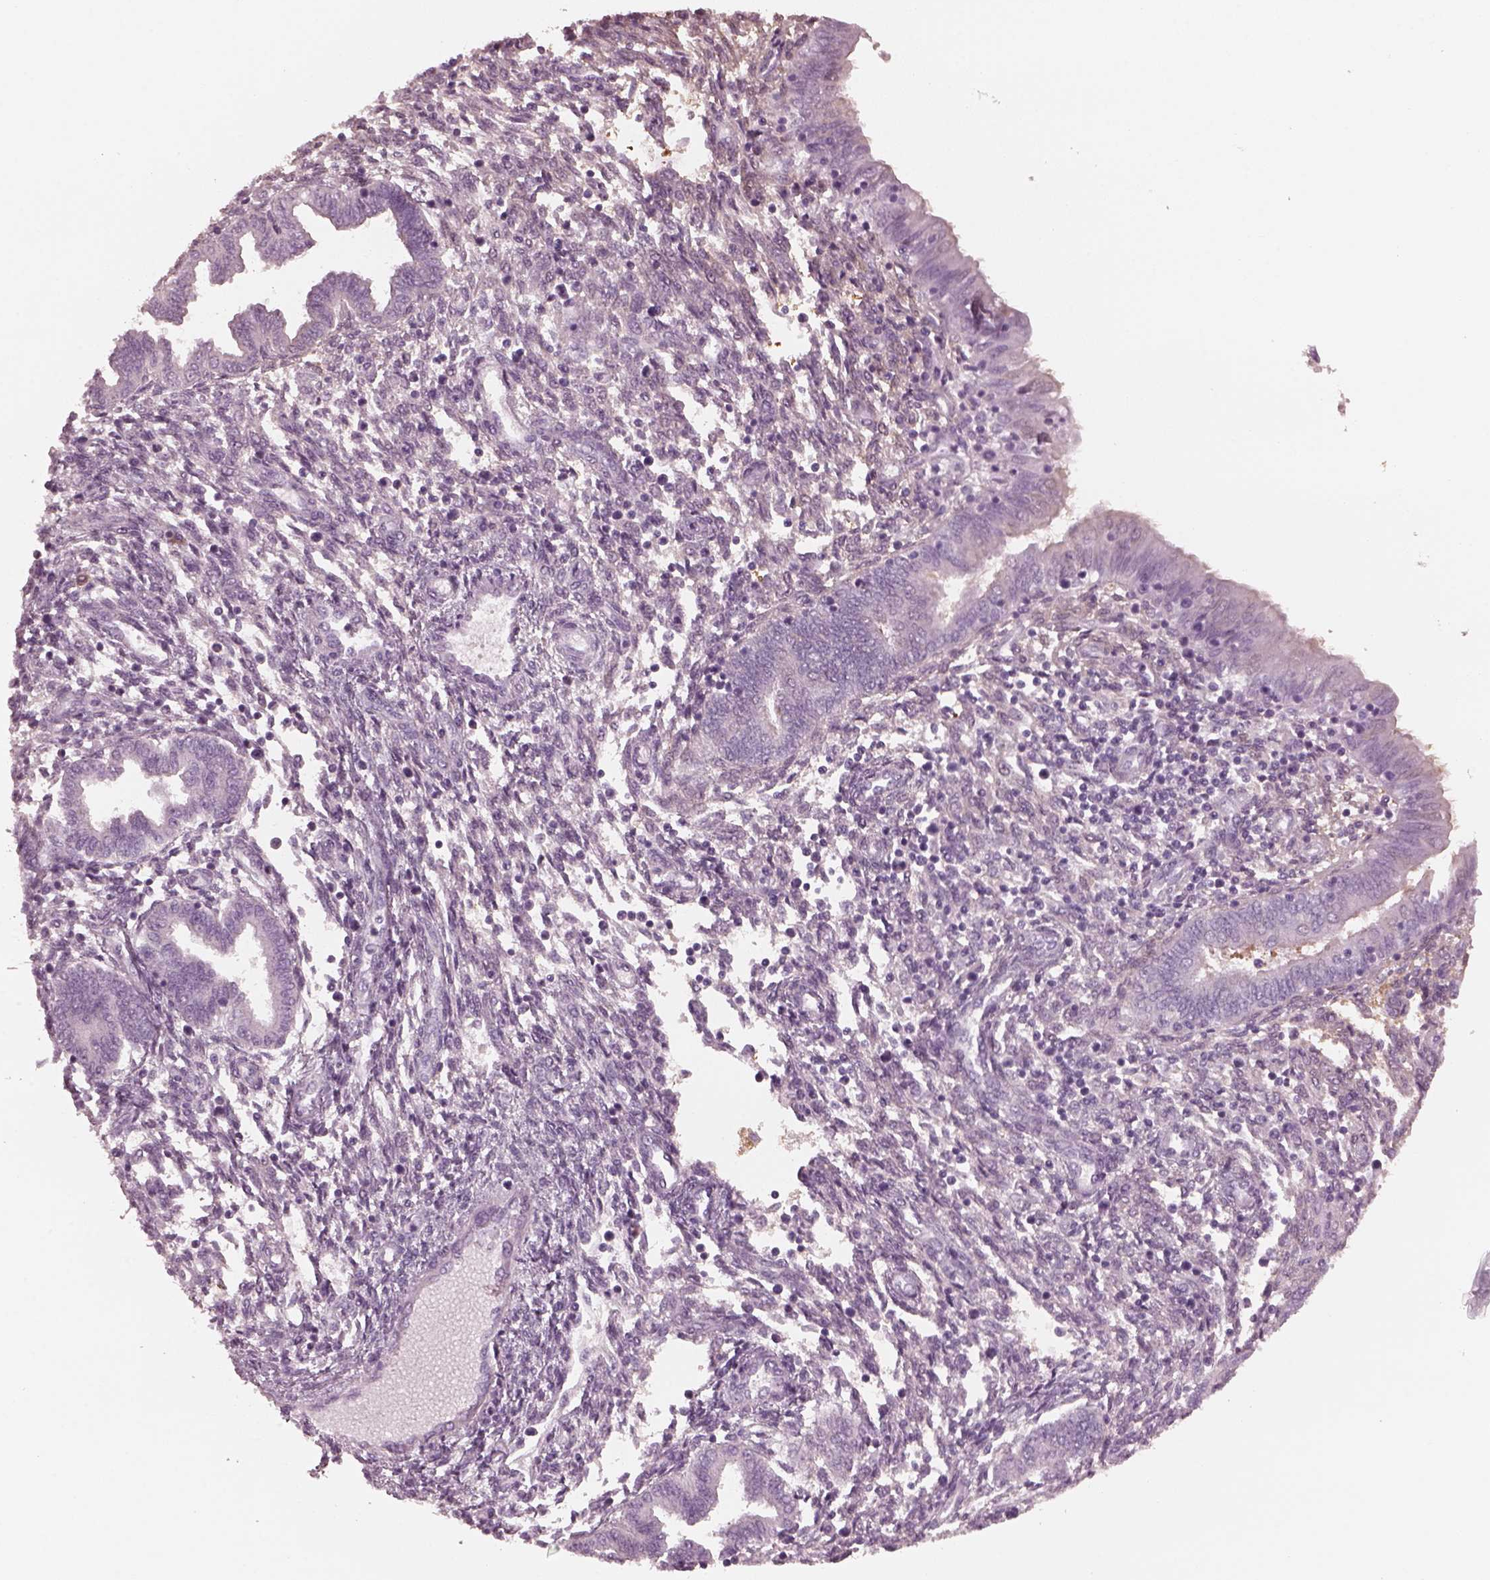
{"staining": {"intensity": "negative", "quantity": "none", "location": "none"}, "tissue": "endometrium", "cell_type": "Cells in endometrial stroma", "image_type": "normal", "snomed": [{"axis": "morphology", "description": "Normal tissue, NOS"}, {"axis": "topography", "description": "Endometrium"}], "caption": "IHC of unremarkable endometrium shows no positivity in cells in endometrial stroma.", "gene": "C2orf81", "patient": {"sex": "female", "age": 42}}